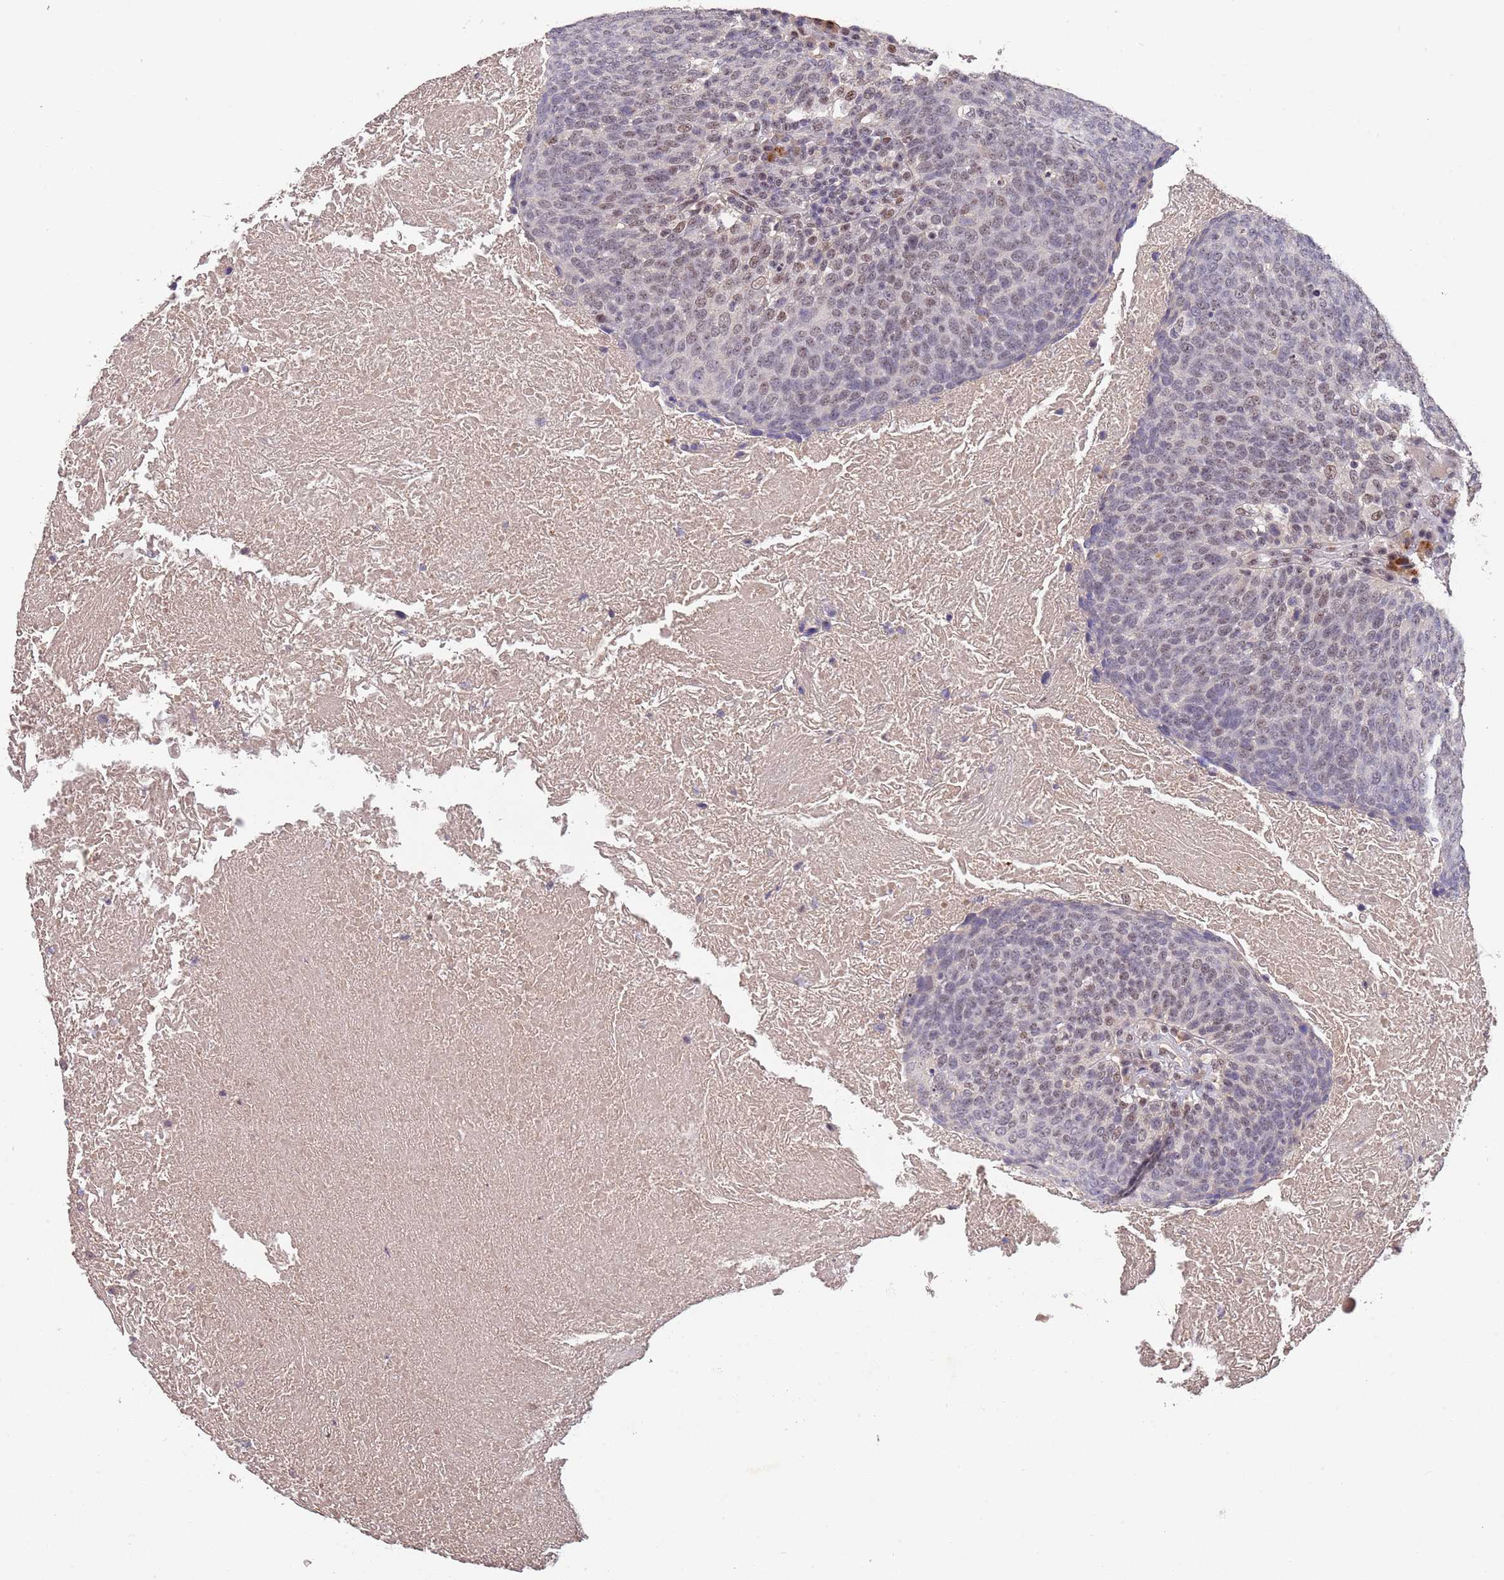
{"staining": {"intensity": "moderate", "quantity": "25%-75%", "location": "nuclear"}, "tissue": "head and neck cancer", "cell_type": "Tumor cells", "image_type": "cancer", "snomed": [{"axis": "morphology", "description": "Squamous cell carcinoma, NOS"}, {"axis": "morphology", "description": "Squamous cell carcinoma, metastatic, NOS"}, {"axis": "topography", "description": "Lymph node"}, {"axis": "topography", "description": "Head-Neck"}], "caption": "A brown stain shows moderate nuclear staining of a protein in head and neck cancer (squamous cell carcinoma) tumor cells.", "gene": "CIZ1", "patient": {"sex": "male", "age": 62}}